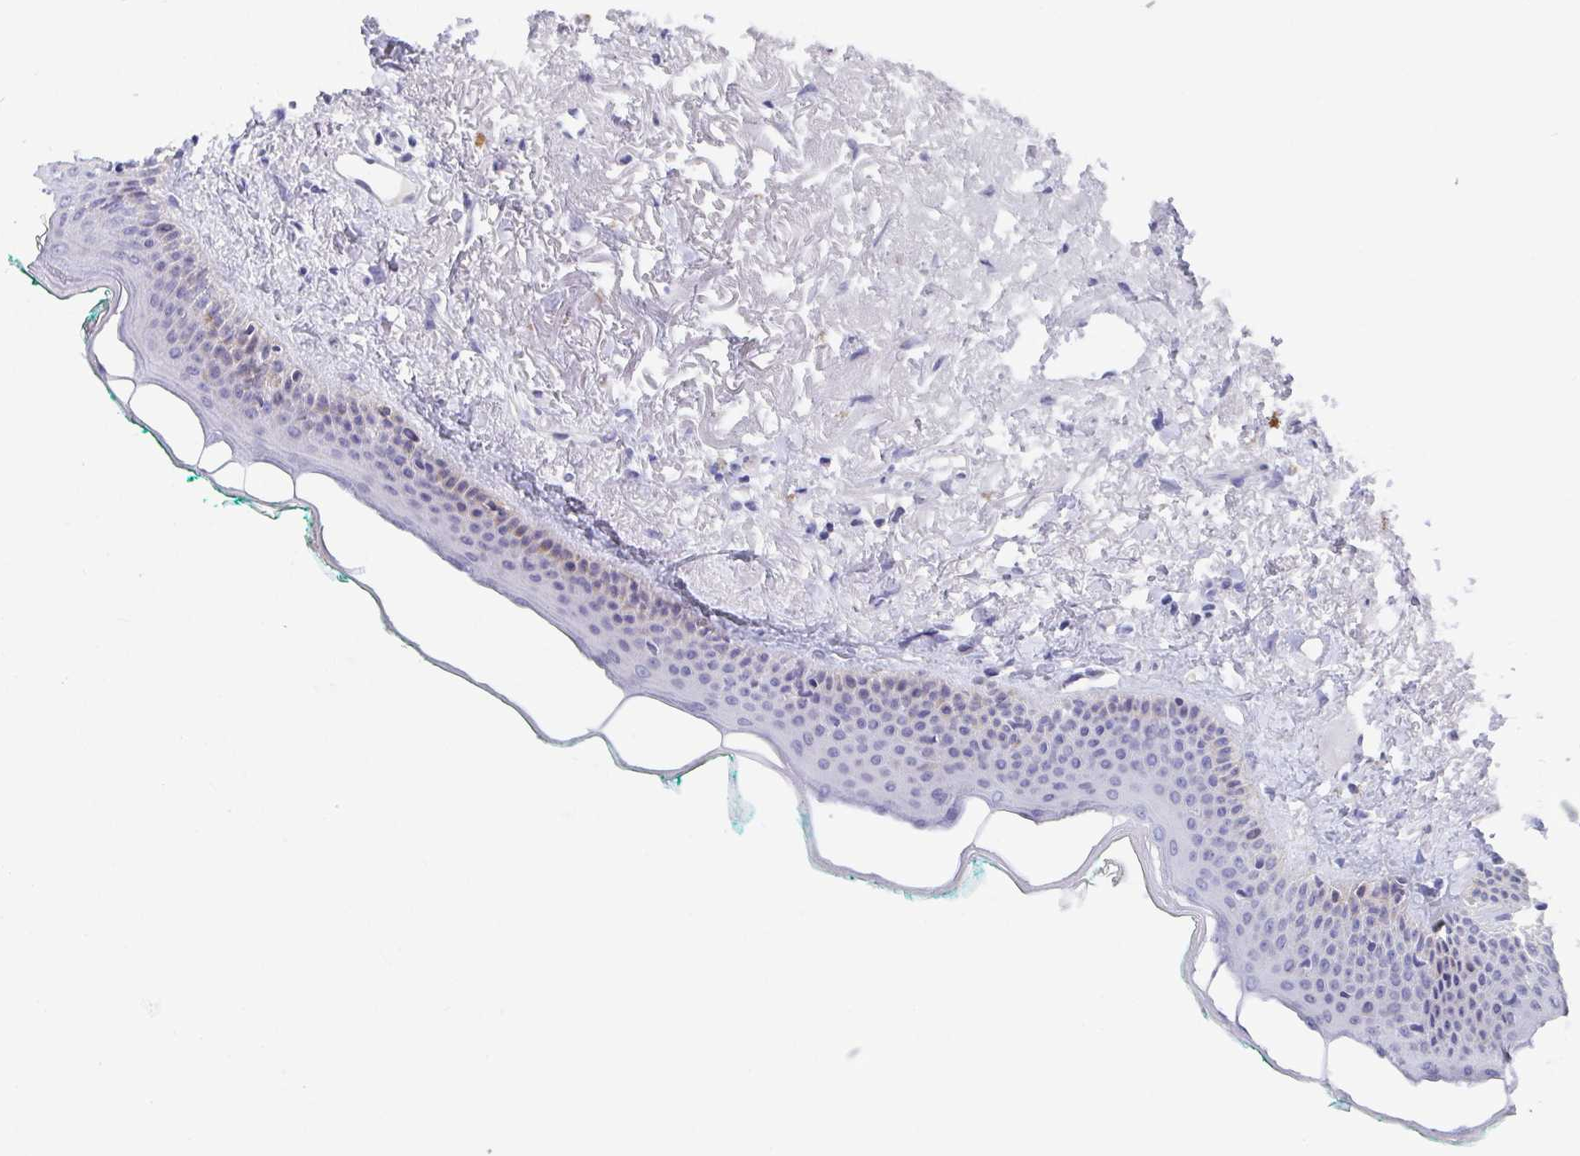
{"staining": {"intensity": "weak", "quantity": "<25%", "location": "nuclear"}, "tissue": "oral mucosa", "cell_type": "Squamous epithelial cells", "image_type": "normal", "snomed": [{"axis": "morphology", "description": "Normal tissue, NOS"}, {"axis": "topography", "description": "Oral tissue"}], "caption": "Immunohistochemistry micrograph of normal oral mucosa: human oral mucosa stained with DAB shows no significant protein staining in squamous epithelial cells.", "gene": "ATP5F1C", "patient": {"sex": "female", "age": 70}}